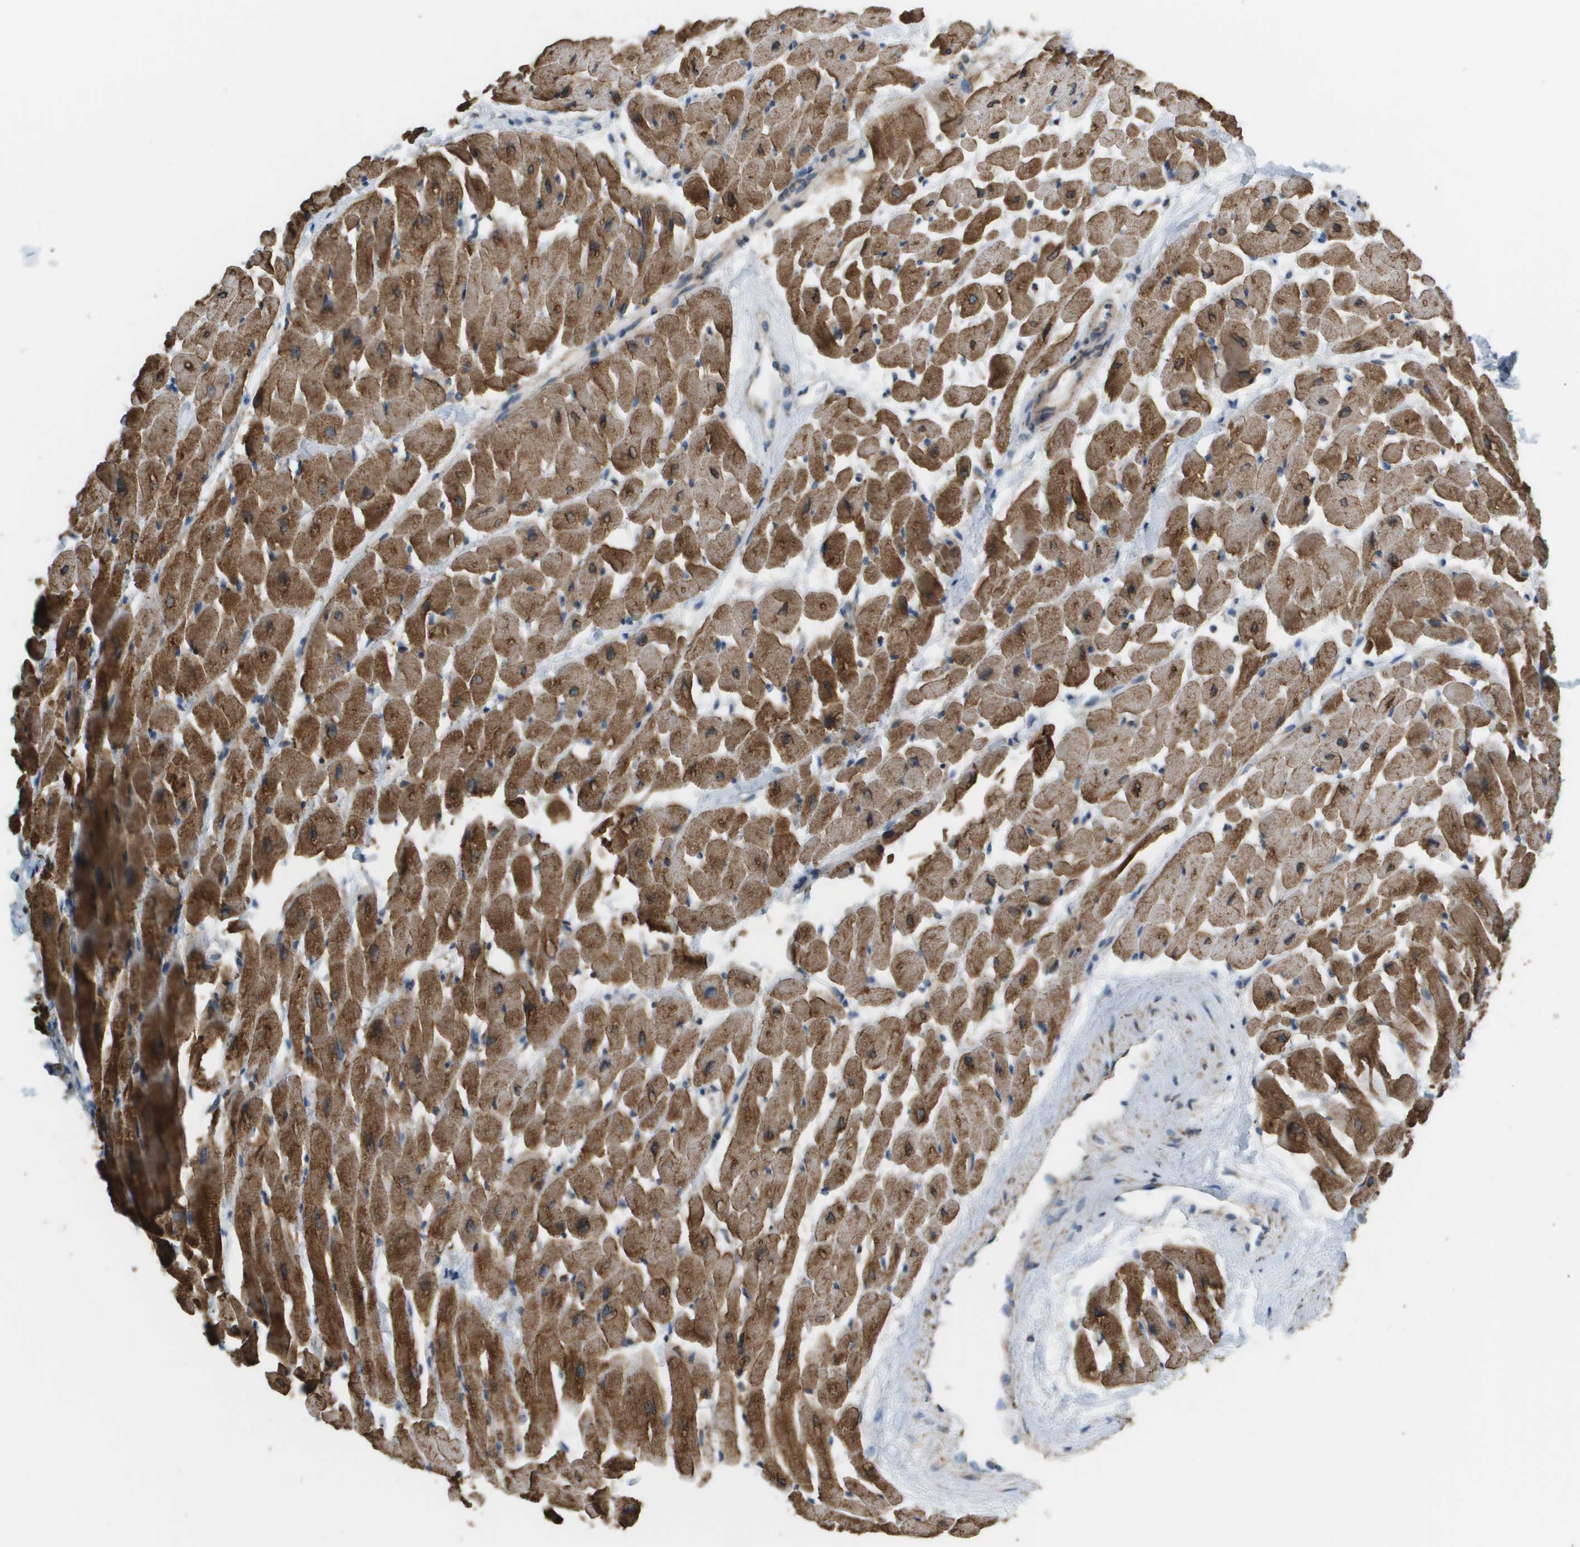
{"staining": {"intensity": "moderate", "quantity": ">75%", "location": "cytoplasmic/membranous"}, "tissue": "heart muscle", "cell_type": "Cardiomyocytes", "image_type": "normal", "snomed": [{"axis": "morphology", "description": "Normal tissue, NOS"}, {"axis": "topography", "description": "Heart"}], "caption": "DAB immunohistochemical staining of benign heart muscle exhibits moderate cytoplasmic/membranous protein positivity in approximately >75% of cardiomyocytes.", "gene": "TAOK3", "patient": {"sex": "male", "age": 45}}